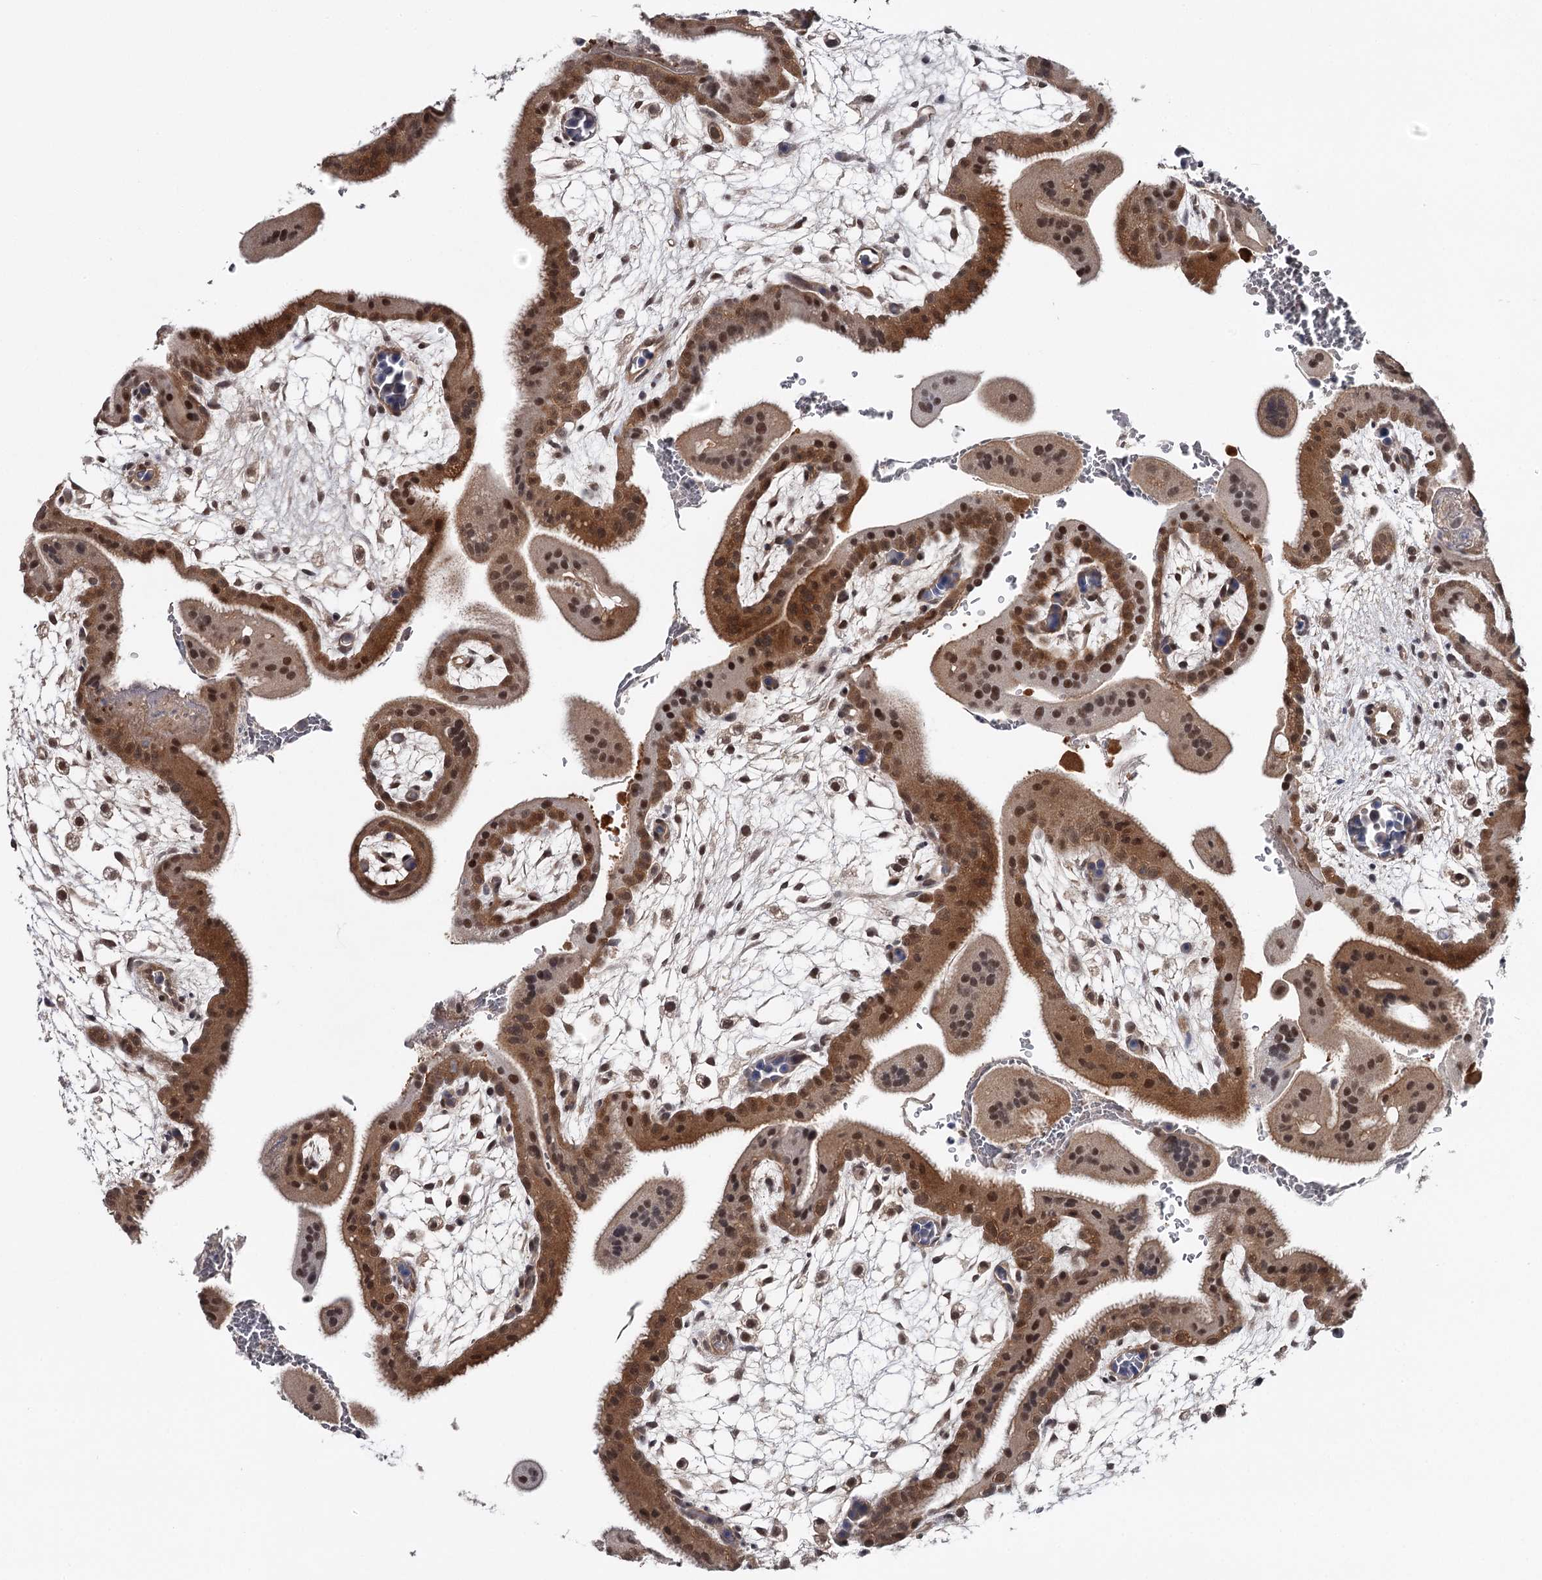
{"staining": {"intensity": "moderate", "quantity": ">75%", "location": "cytoplasmic/membranous,nuclear"}, "tissue": "placenta", "cell_type": "Decidual cells", "image_type": "normal", "snomed": [{"axis": "morphology", "description": "Normal tissue, NOS"}, {"axis": "topography", "description": "Placenta"}], "caption": "Moderate cytoplasmic/membranous,nuclear positivity for a protein is seen in approximately >75% of decidual cells of benign placenta using immunohistochemistry.", "gene": "GTSF1", "patient": {"sex": "female", "age": 35}}